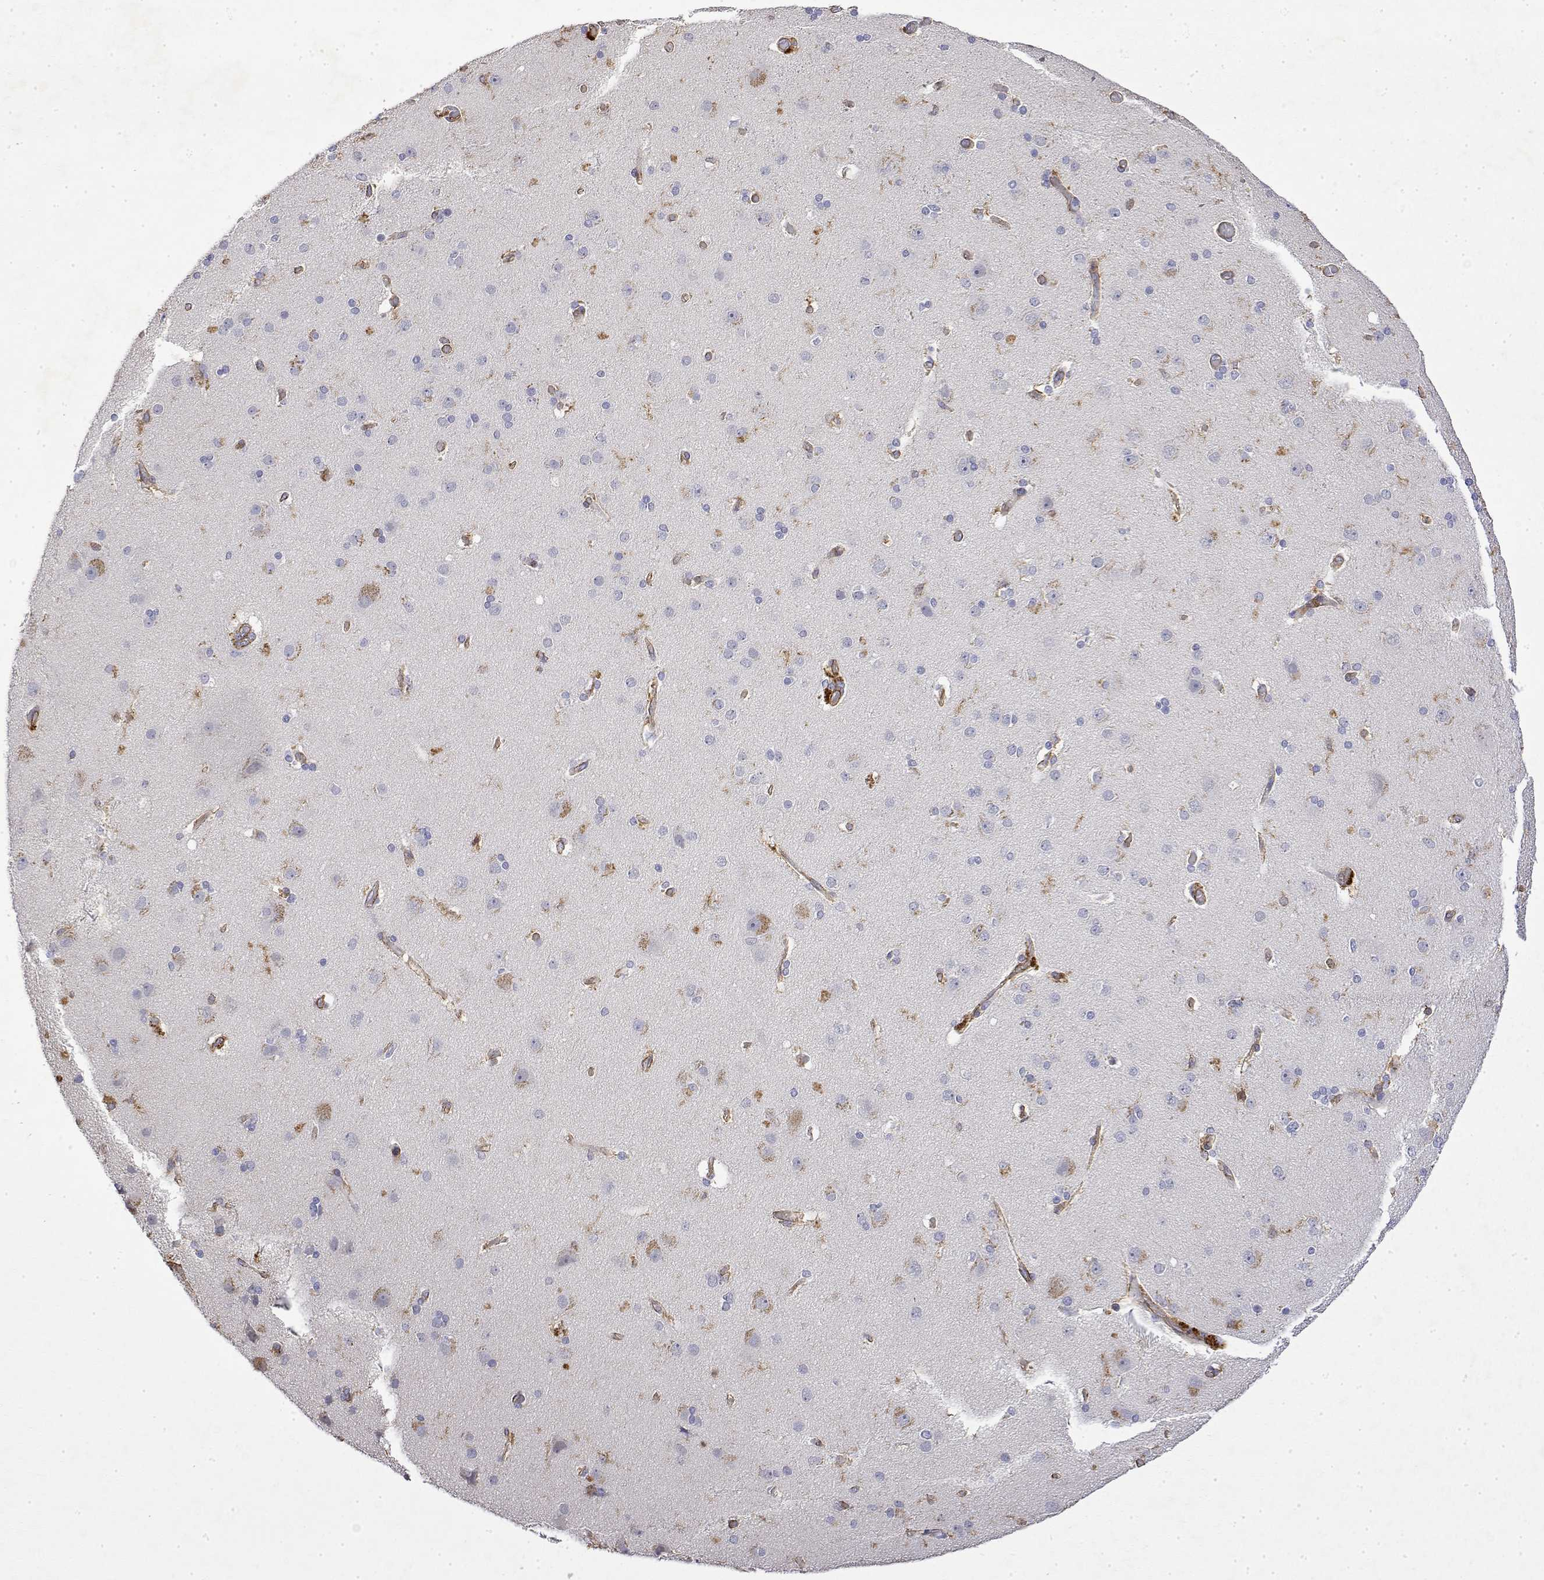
{"staining": {"intensity": "moderate", "quantity": ">75%", "location": "cytoplasmic/membranous"}, "tissue": "cerebral cortex", "cell_type": "Endothelial cells", "image_type": "normal", "snomed": [{"axis": "morphology", "description": "Normal tissue, NOS"}, {"axis": "morphology", "description": "Glioma, malignant, High grade"}, {"axis": "topography", "description": "Cerebral cortex"}], "caption": "The histopathology image shows immunohistochemical staining of benign cerebral cortex. There is moderate cytoplasmic/membranous expression is seen in about >75% of endothelial cells.", "gene": "SOWAHD", "patient": {"sex": "male", "age": 71}}